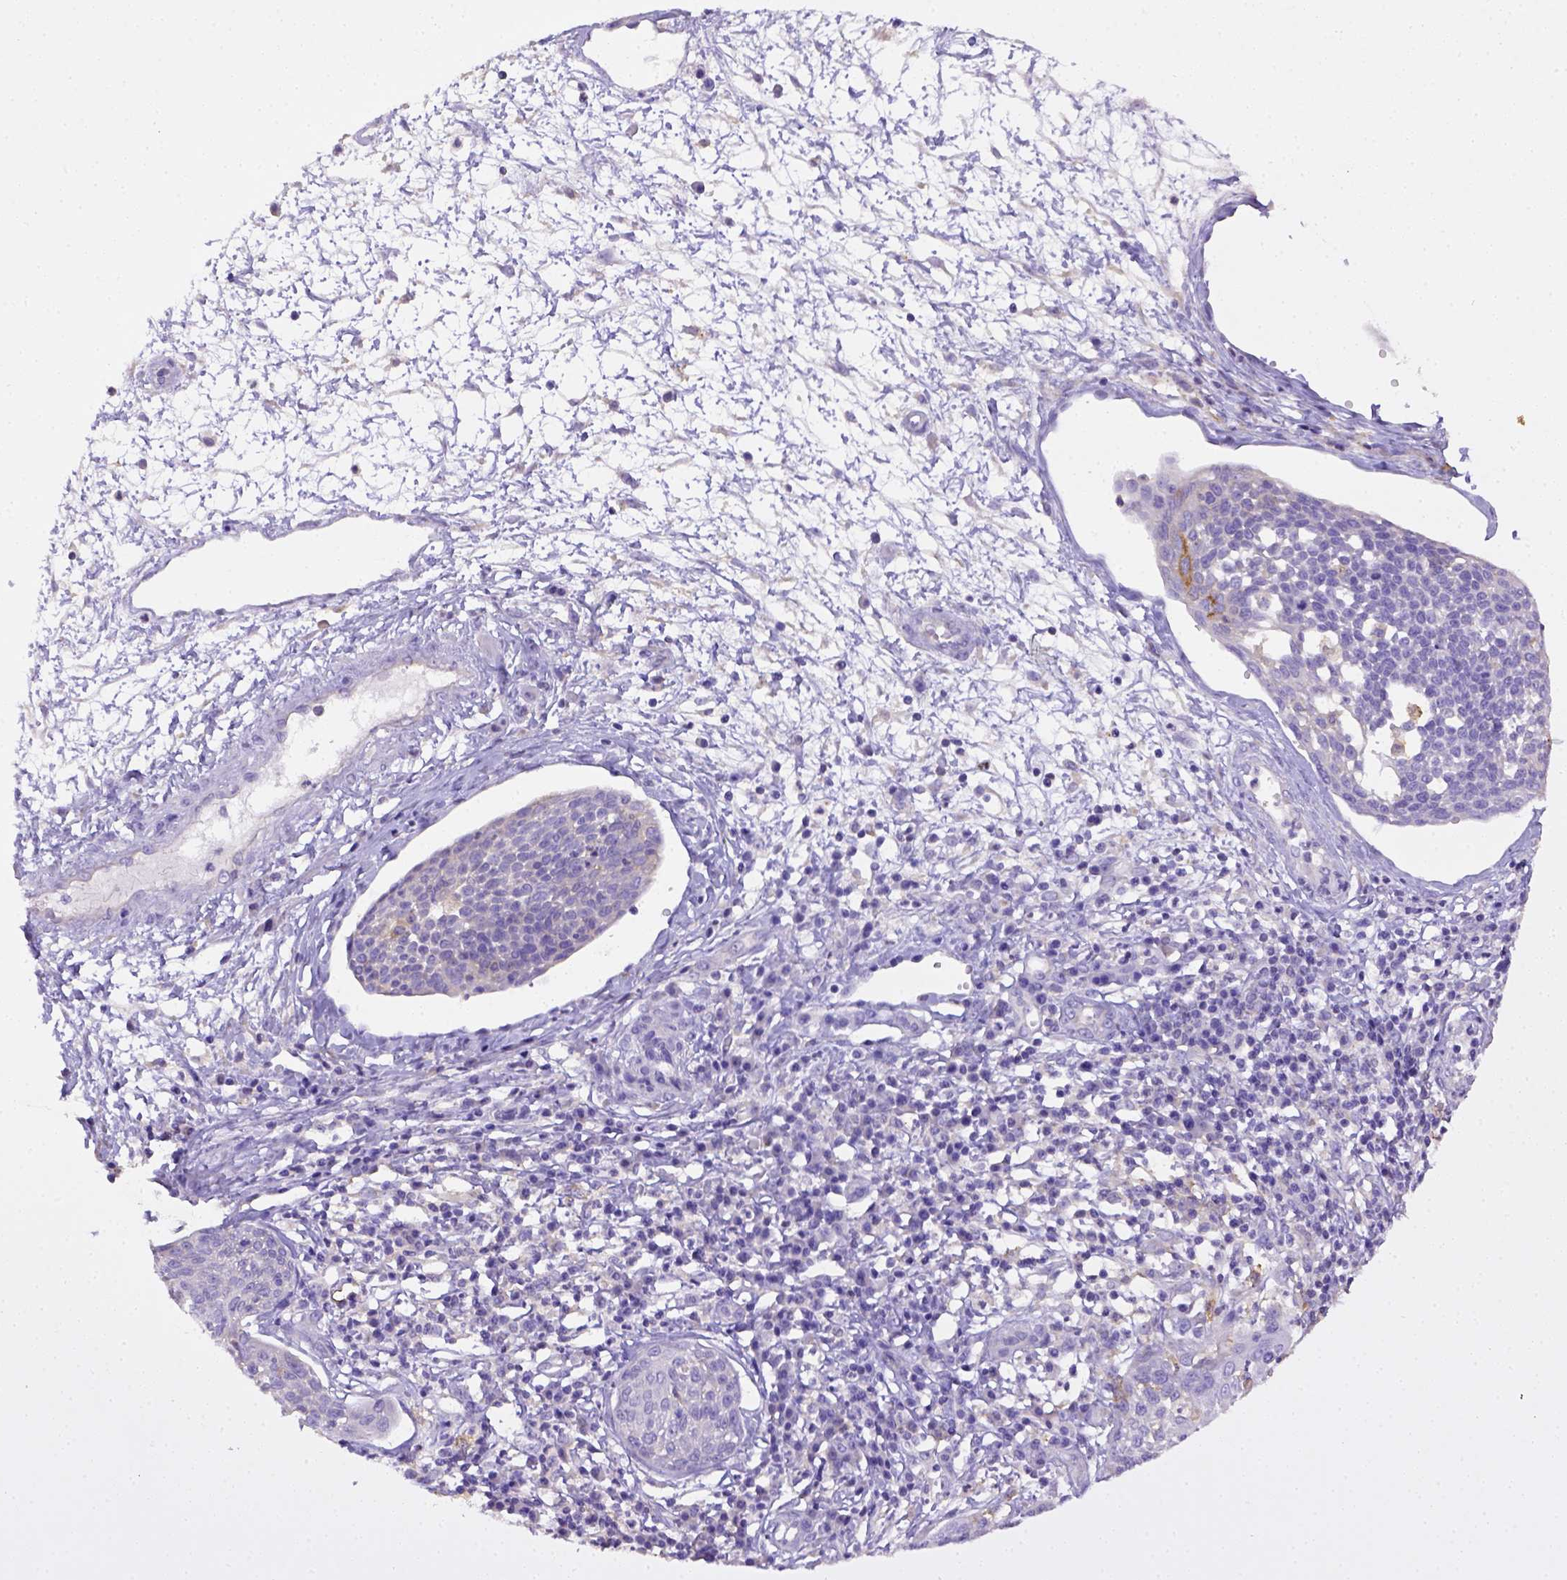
{"staining": {"intensity": "negative", "quantity": "none", "location": "none"}, "tissue": "cervical cancer", "cell_type": "Tumor cells", "image_type": "cancer", "snomed": [{"axis": "morphology", "description": "Squamous cell carcinoma, NOS"}, {"axis": "topography", "description": "Cervix"}], "caption": "IHC micrograph of neoplastic tissue: human cervical cancer stained with DAB (3,3'-diaminobenzidine) displays no significant protein expression in tumor cells.", "gene": "CD40", "patient": {"sex": "female", "age": 34}}